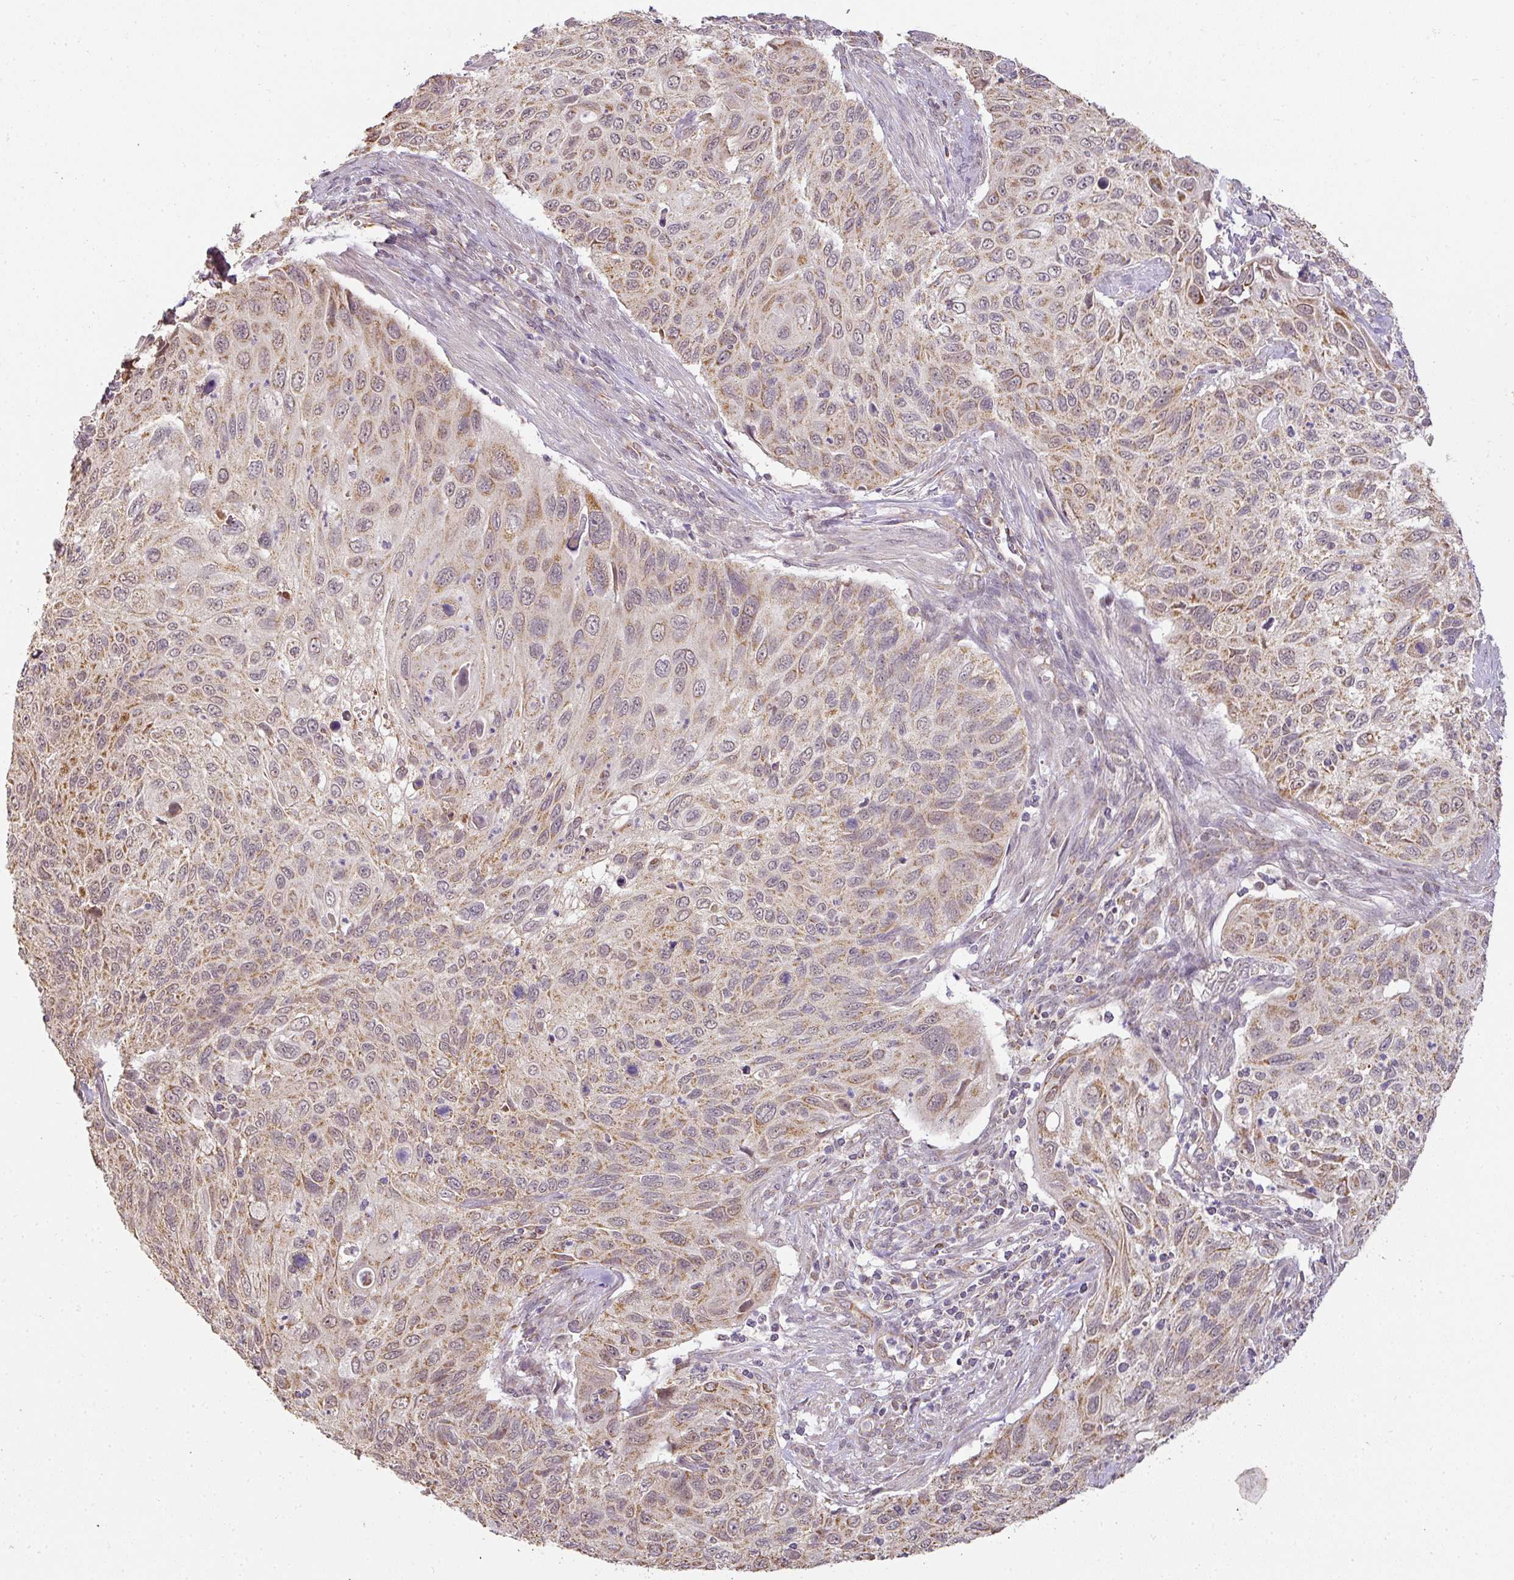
{"staining": {"intensity": "moderate", "quantity": ">75%", "location": "cytoplasmic/membranous"}, "tissue": "cervical cancer", "cell_type": "Tumor cells", "image_type": "cancer", "snomed": [{"axis": "morphology", "description": "Squamous cell carcinoma, NOS"}, {"axis": "topography", "description": "Cervix"}], "caption": "Cervical cancer stained with DAB (3,3'-diaminobenzidine) IHC reveals medium levels of moderate cytoplasmic/membranous expression in about >75% of tumor cells. (DAB (3,3'-diaminobenzidine) IHC with brightfield microscopy, high magnification).", "gene": "MYOM2", "patient": {"sex": "female", "age": 70}}